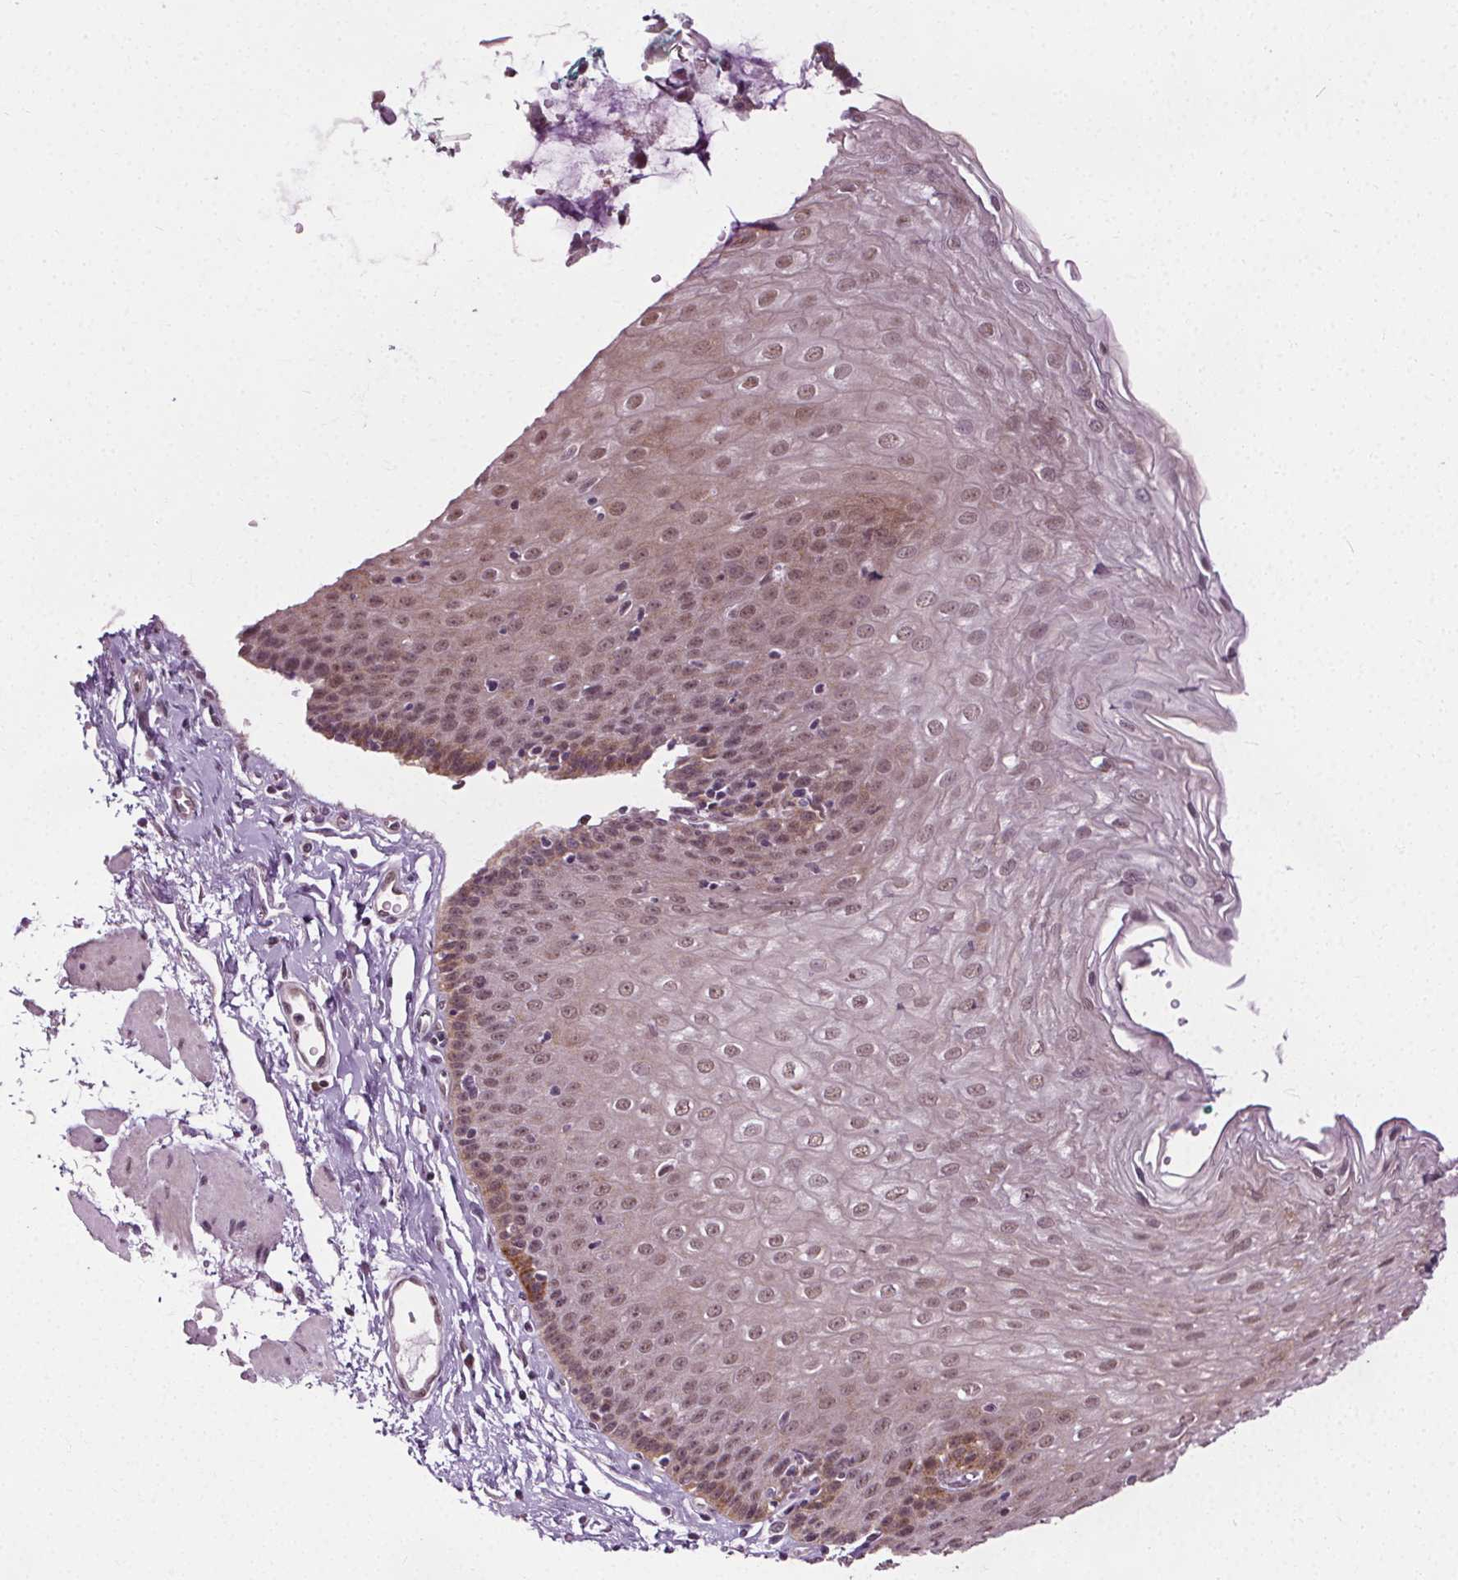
{"staining": {"intensity": "weak", "quantity": "25%-75%", "location": "nuclear"}, "tissue": "esophagus", "cell_type": "Squamous epithelial cells", "image_type": "normal", "snomed": [{"axis": "morphology", "description": "Normal tissue, NOS"}, {"axis": "topography", "description": "Esophagus"}], "caption": "Brown immunohistochemical staining in normal esophagus exhibits weak nuclear expression in about 25%-75% of squamous epithelial cells.", "gene": "CEBPA", "patient": {"sex": "female", "age": 81}}